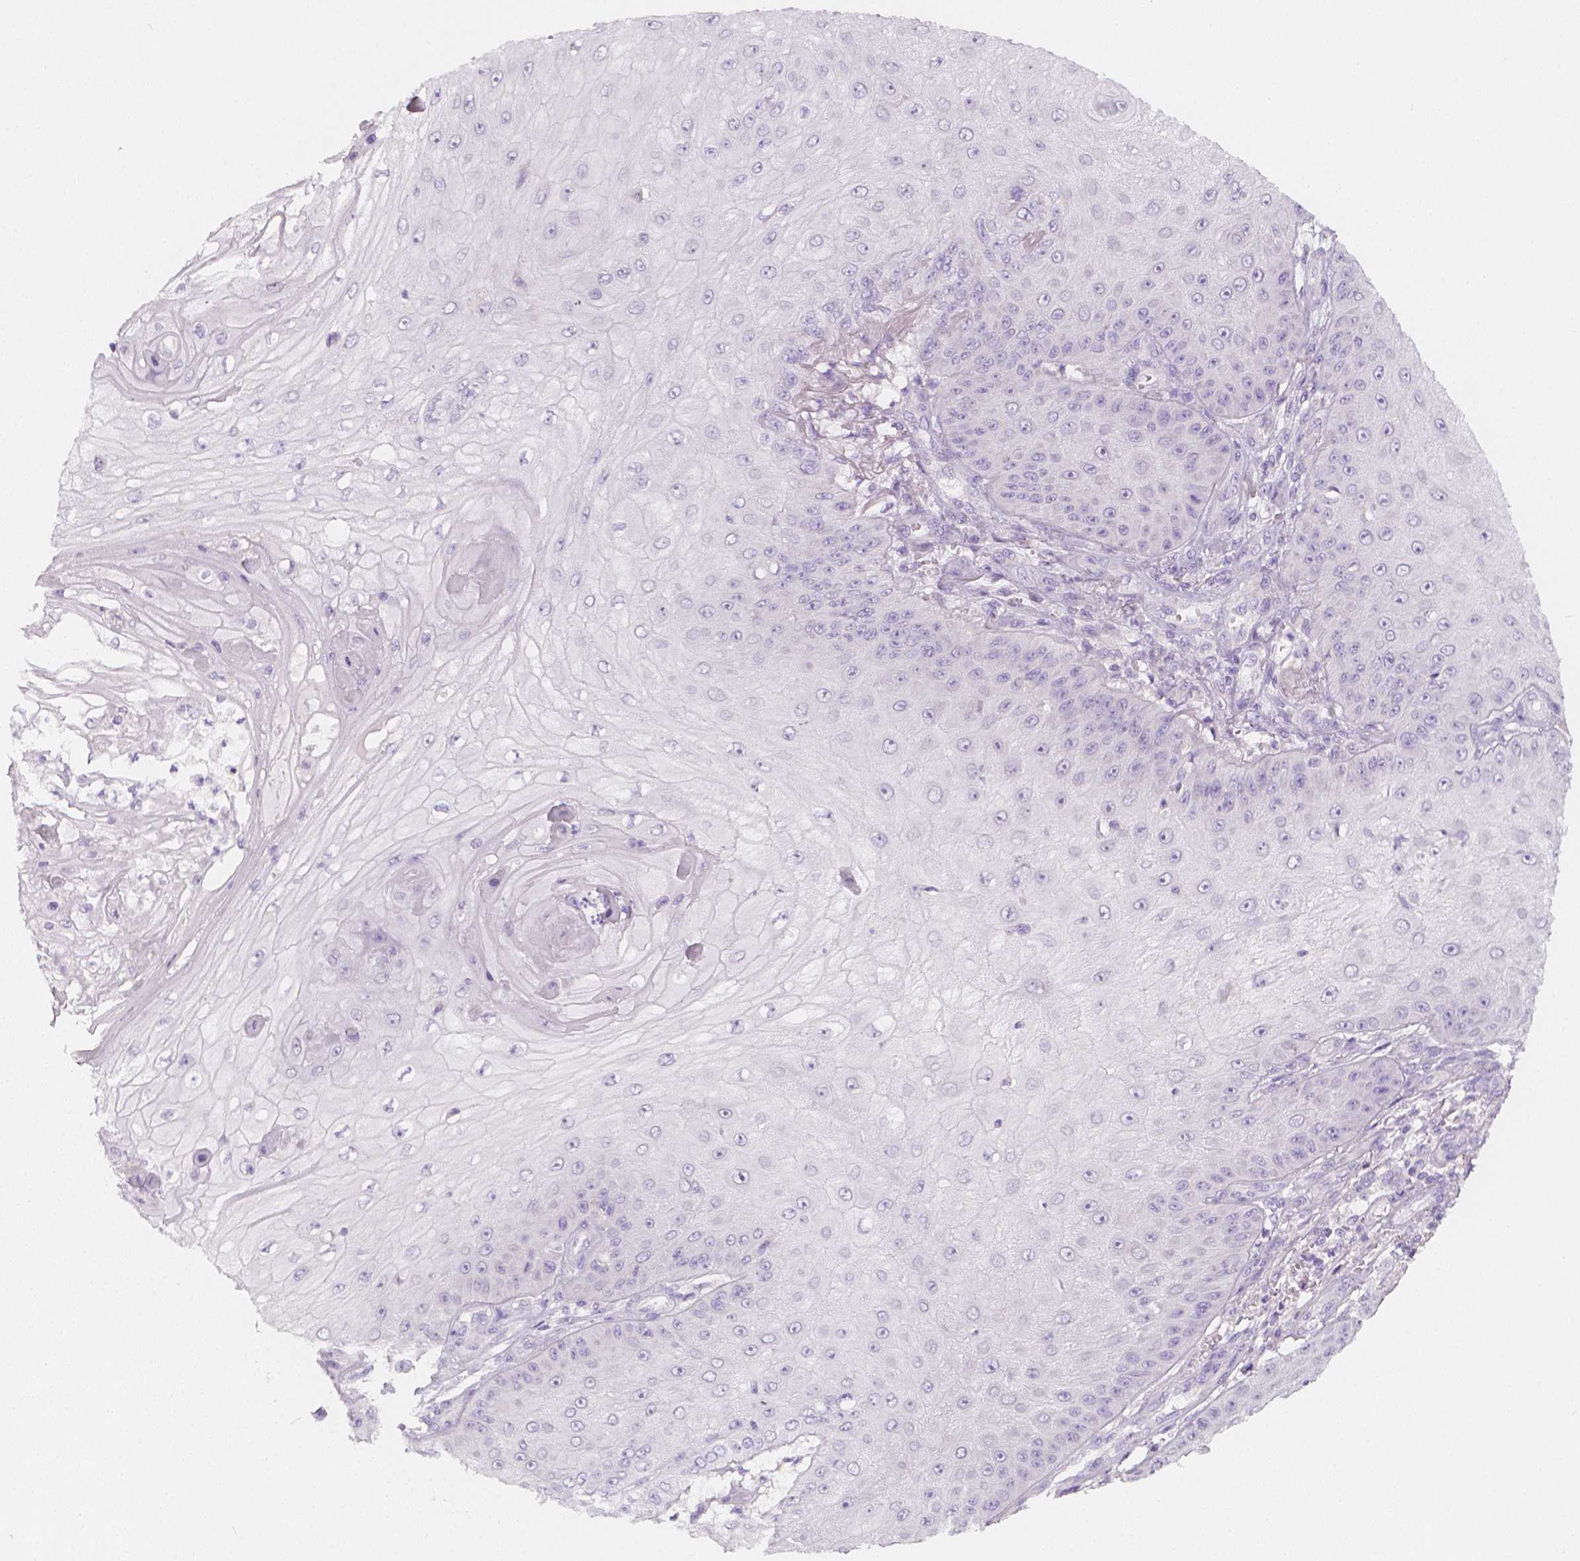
{"staining": {"intensity": "negative", "quantity": "none", "location": "none"}, "tissue": "skin cancer", "cell_type": "Tumor cells", "image_type": "cancer", "snomed": [{"axis": "morphology", "description": "Squamous cell carcinoma, NOS"}, {"axis": "topography", "description": "Skin"}], "caption": "An IHC image of skin squamous cell carcinoma is shown. There is no staining in tumor cells of skin squamous cell carcinoma.", "gene": "RBFOX1", "patient": {"sex": "male", "age": 70}}